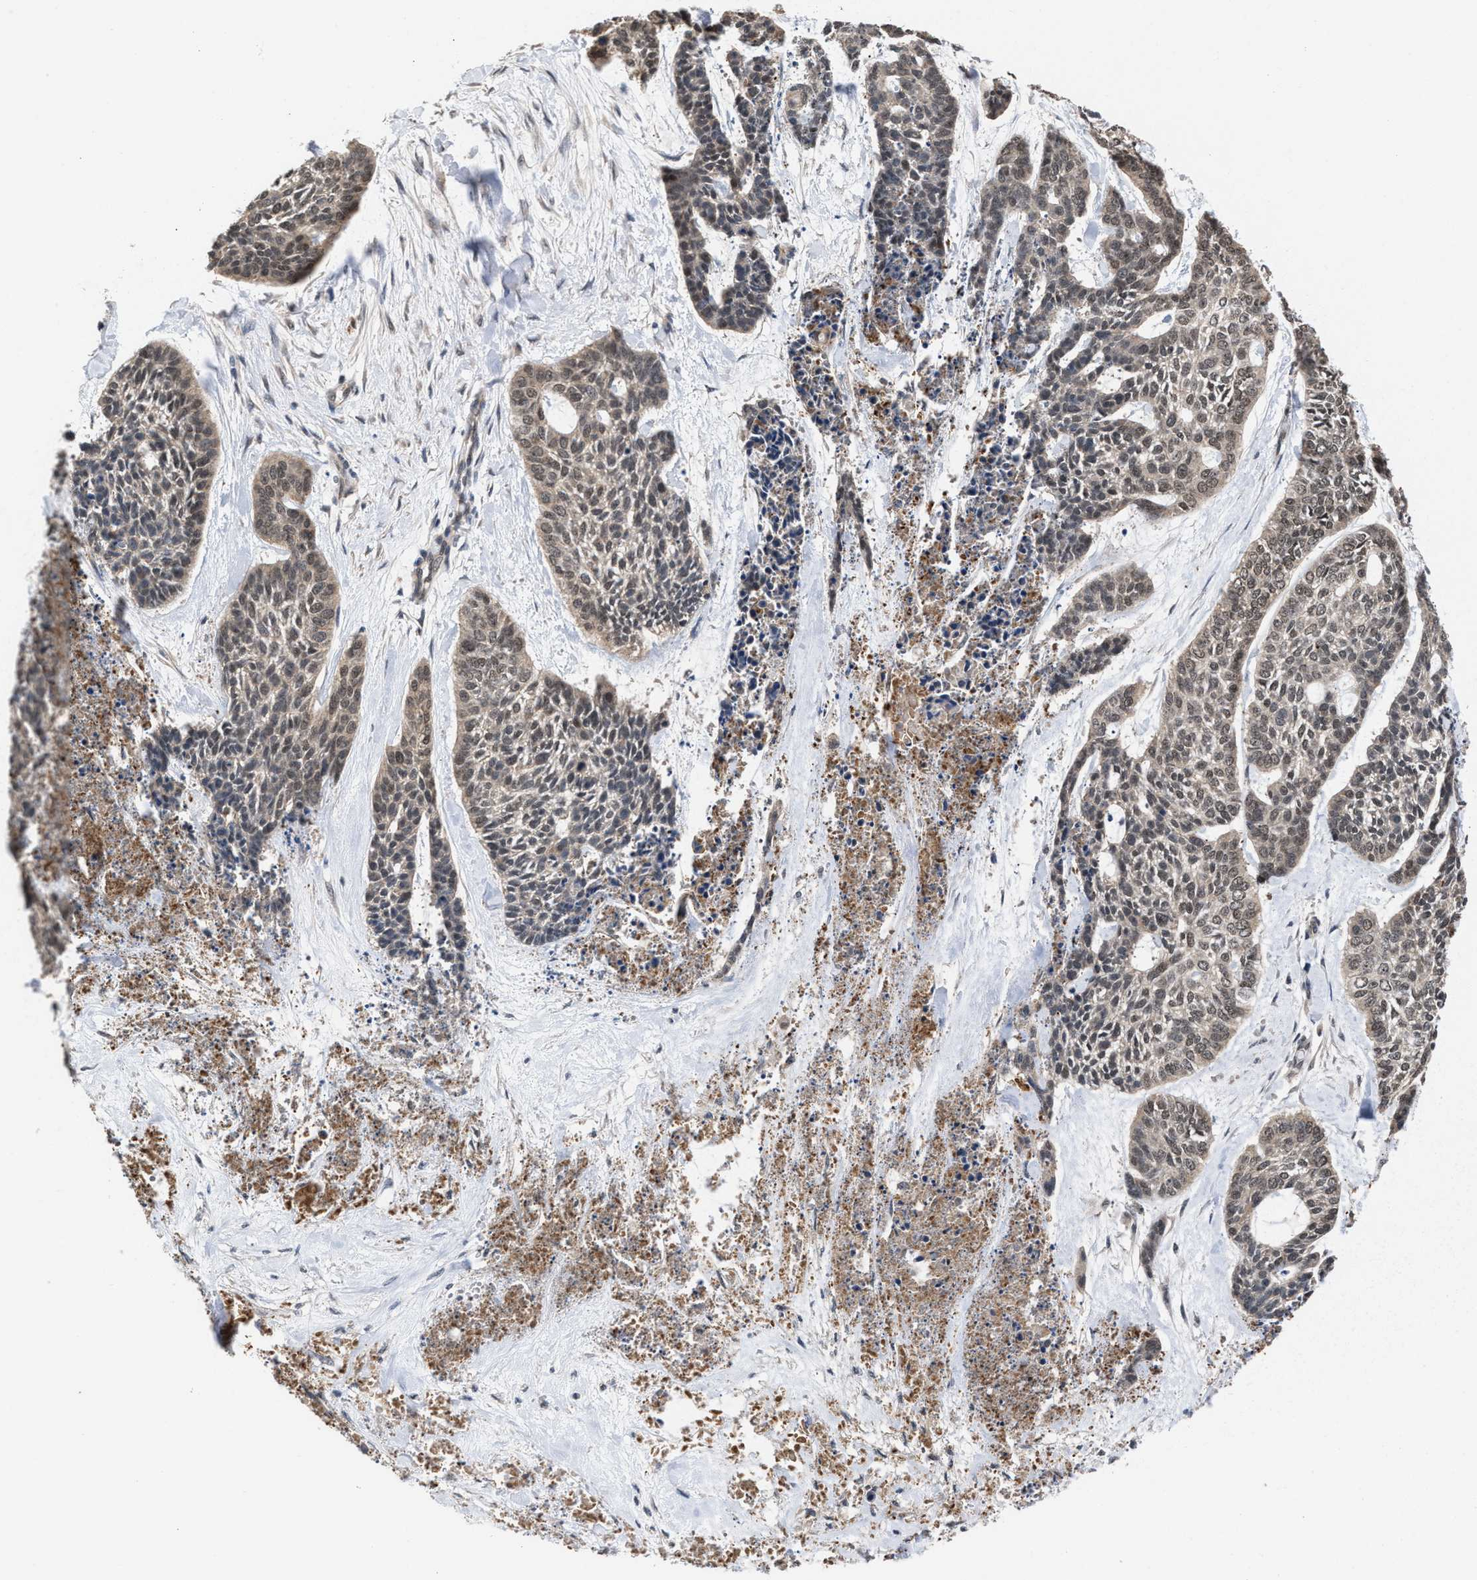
{"staining": {"intensity": "weak", "quantity": ">75%", "location": "cytoplasmic/membranous,nuclear"}, "tissue": "skin cancer", "cell_type": "Tumor cells", "image_type": "cancer", "snomed": [{"axis": "morphology", "description": "Basal cell carcinoma"}, {"axis": "topography", "description": "Skin"}], "caption": "The micrograph reveals immunohistochemical staining of basal cell carcinoma (skin). There is weak cytoplasmic/membranous and nuclear staining is identified in approximately >75% of tumor cells.", "gene": "C9orf78", "patient": {"sex": "female", "age": 64}}